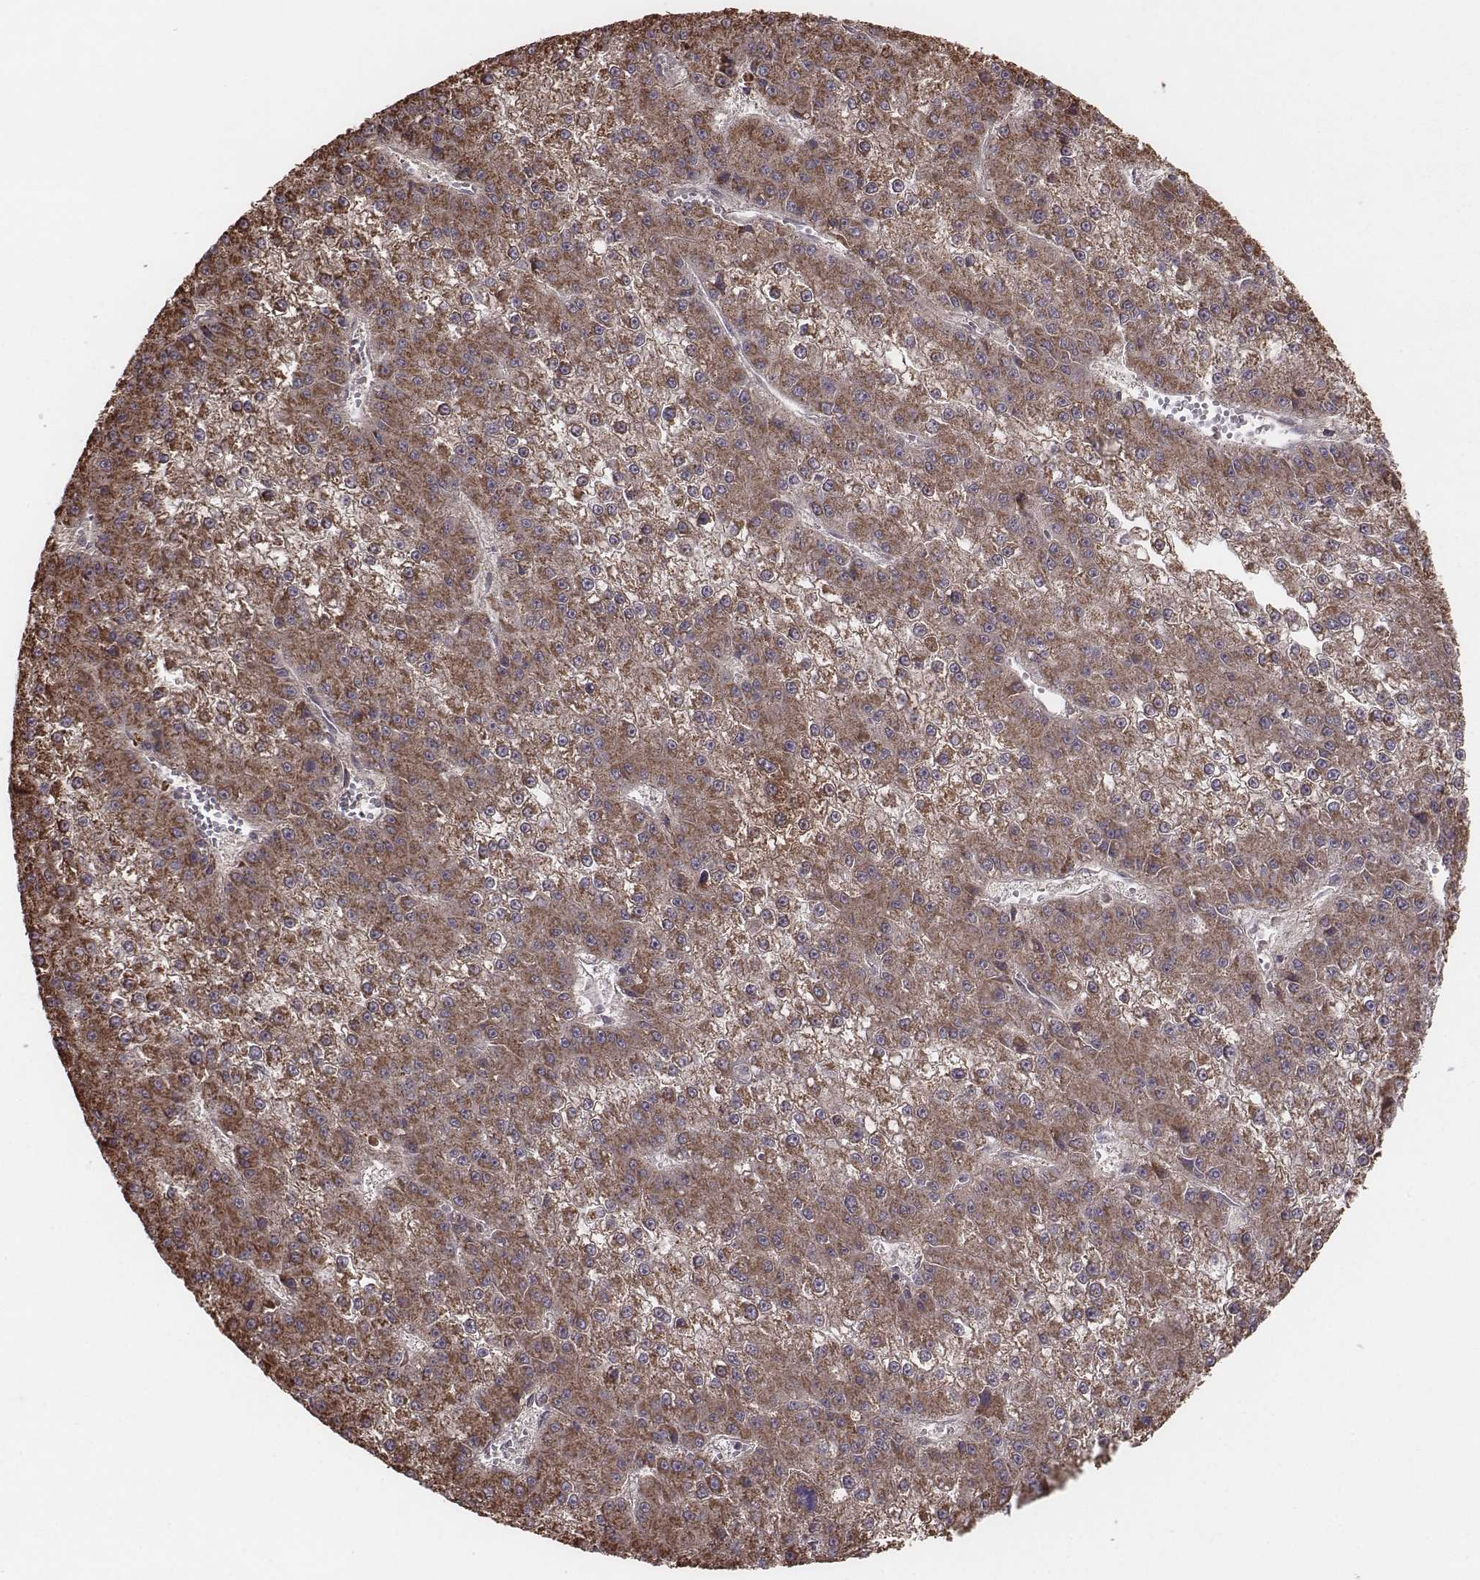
{"staining": {"intensity": "moderate", "quantity": ">75%", "location": "cytoplasmic/membranous"}, "tissue": "liver cancer", "cell_type": "Tumor cells", "image_type": "cancer", "snomed": [{"axis": "morphology", "description": "Carcinoma, Hepatocellular, NOS"}, {"axis": "topography", "description": "Liver"}], "caption": "A high-resolution image shows IHC staining of liver hepatocellular carcinoma, which shows moderate cytoplasmic/membranous positivity in approximately >75% of tumor cells.", "gene": "PDCD2L", "patient": {"sex": "female", "age": 73}}